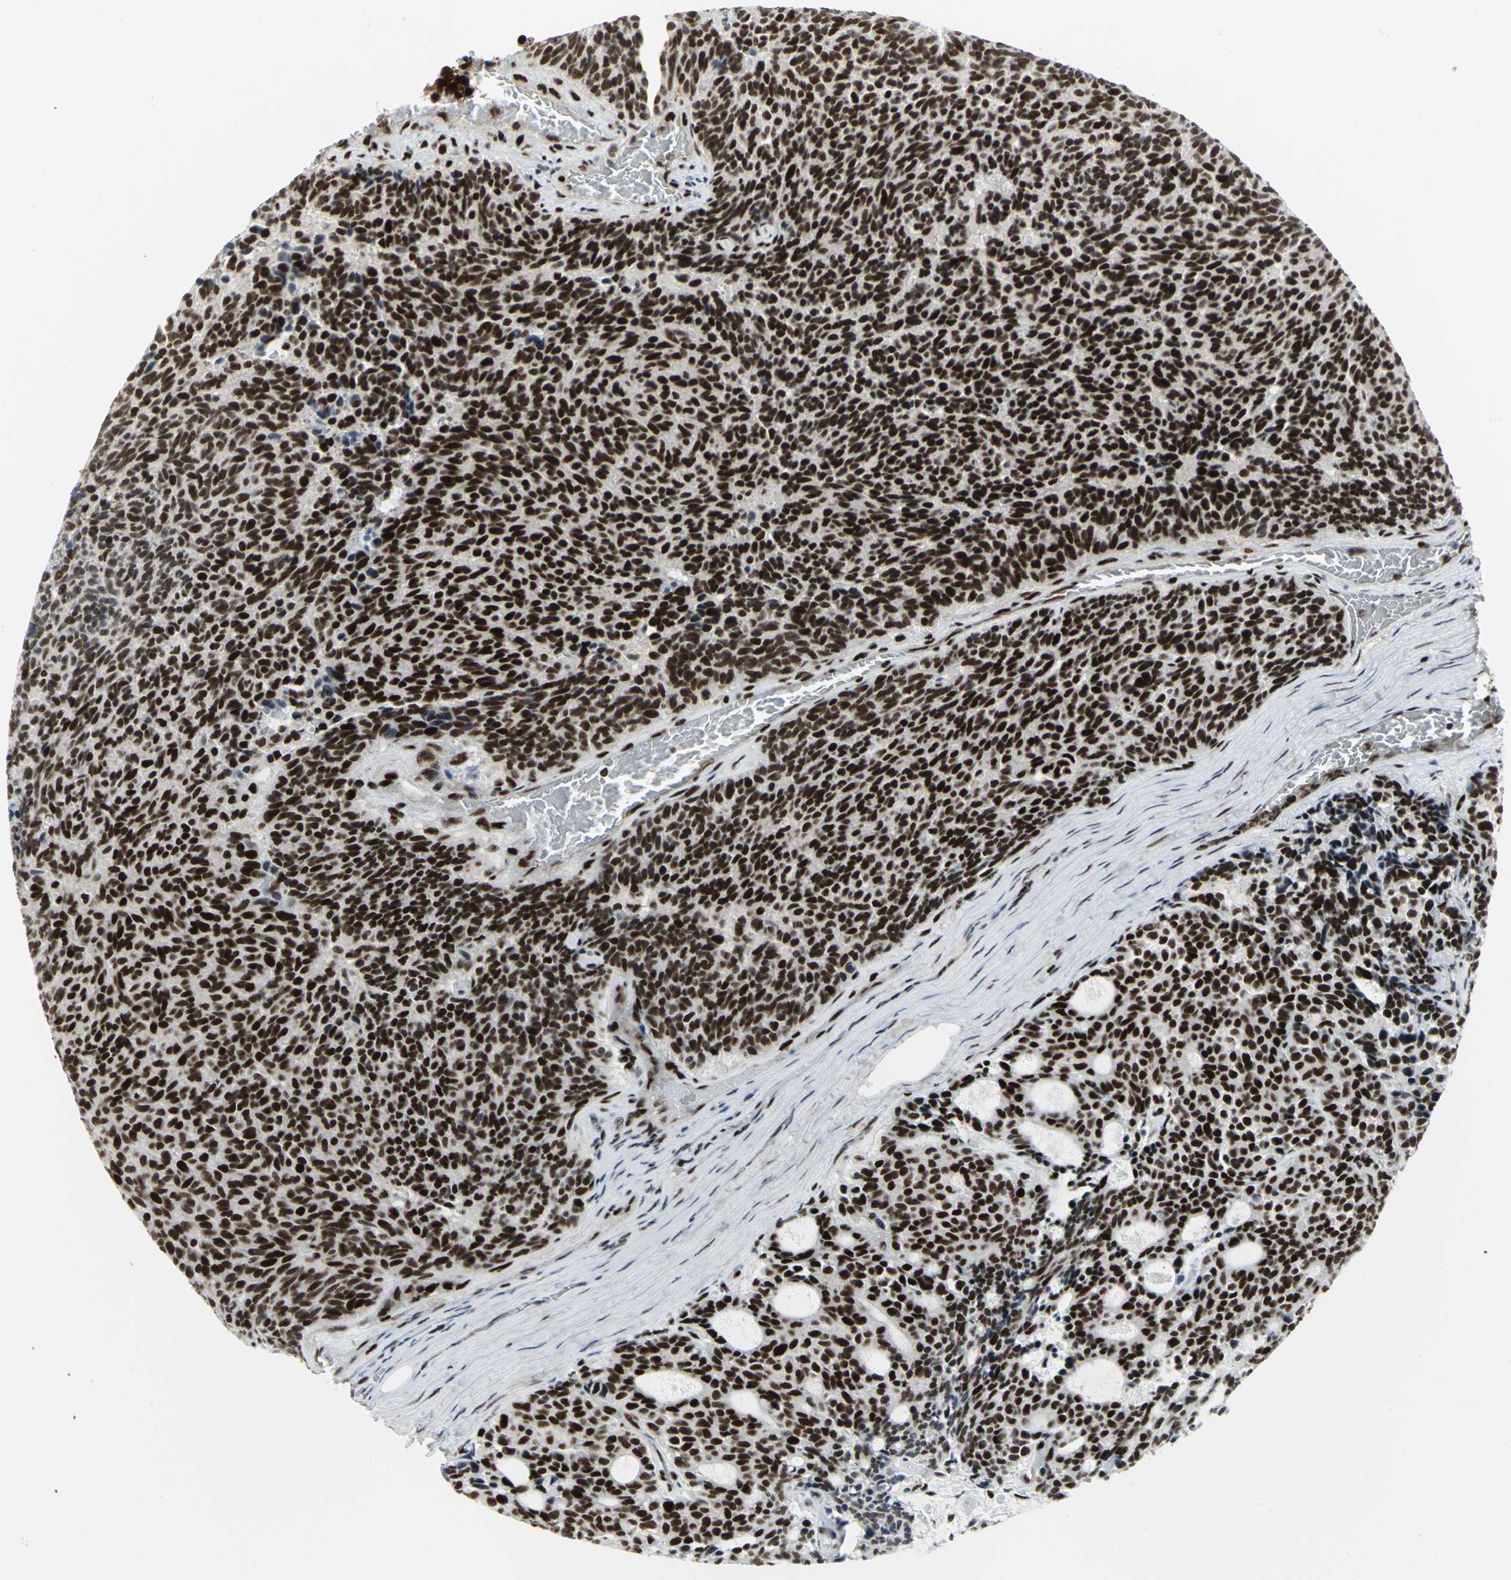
{"staining": {"intensity": "strong", "quantity": ">75%", "location": "nuclear"}, "tissue": "carcinoid", "cell_type": "Tumor cells", "image_type": "cancer", "snomed": [{"axis": "morphology", "description": "Carcinoid, malignant, NOS"}, {"axis": "topography", "description": "Pancreas"}], "caption": "A brown stain labels strong nuclear staining of a protein in human malignant carcinoid tumor cells.", "gene": "SMARCA4", "patient": {"sex": "female", "age": 54}}